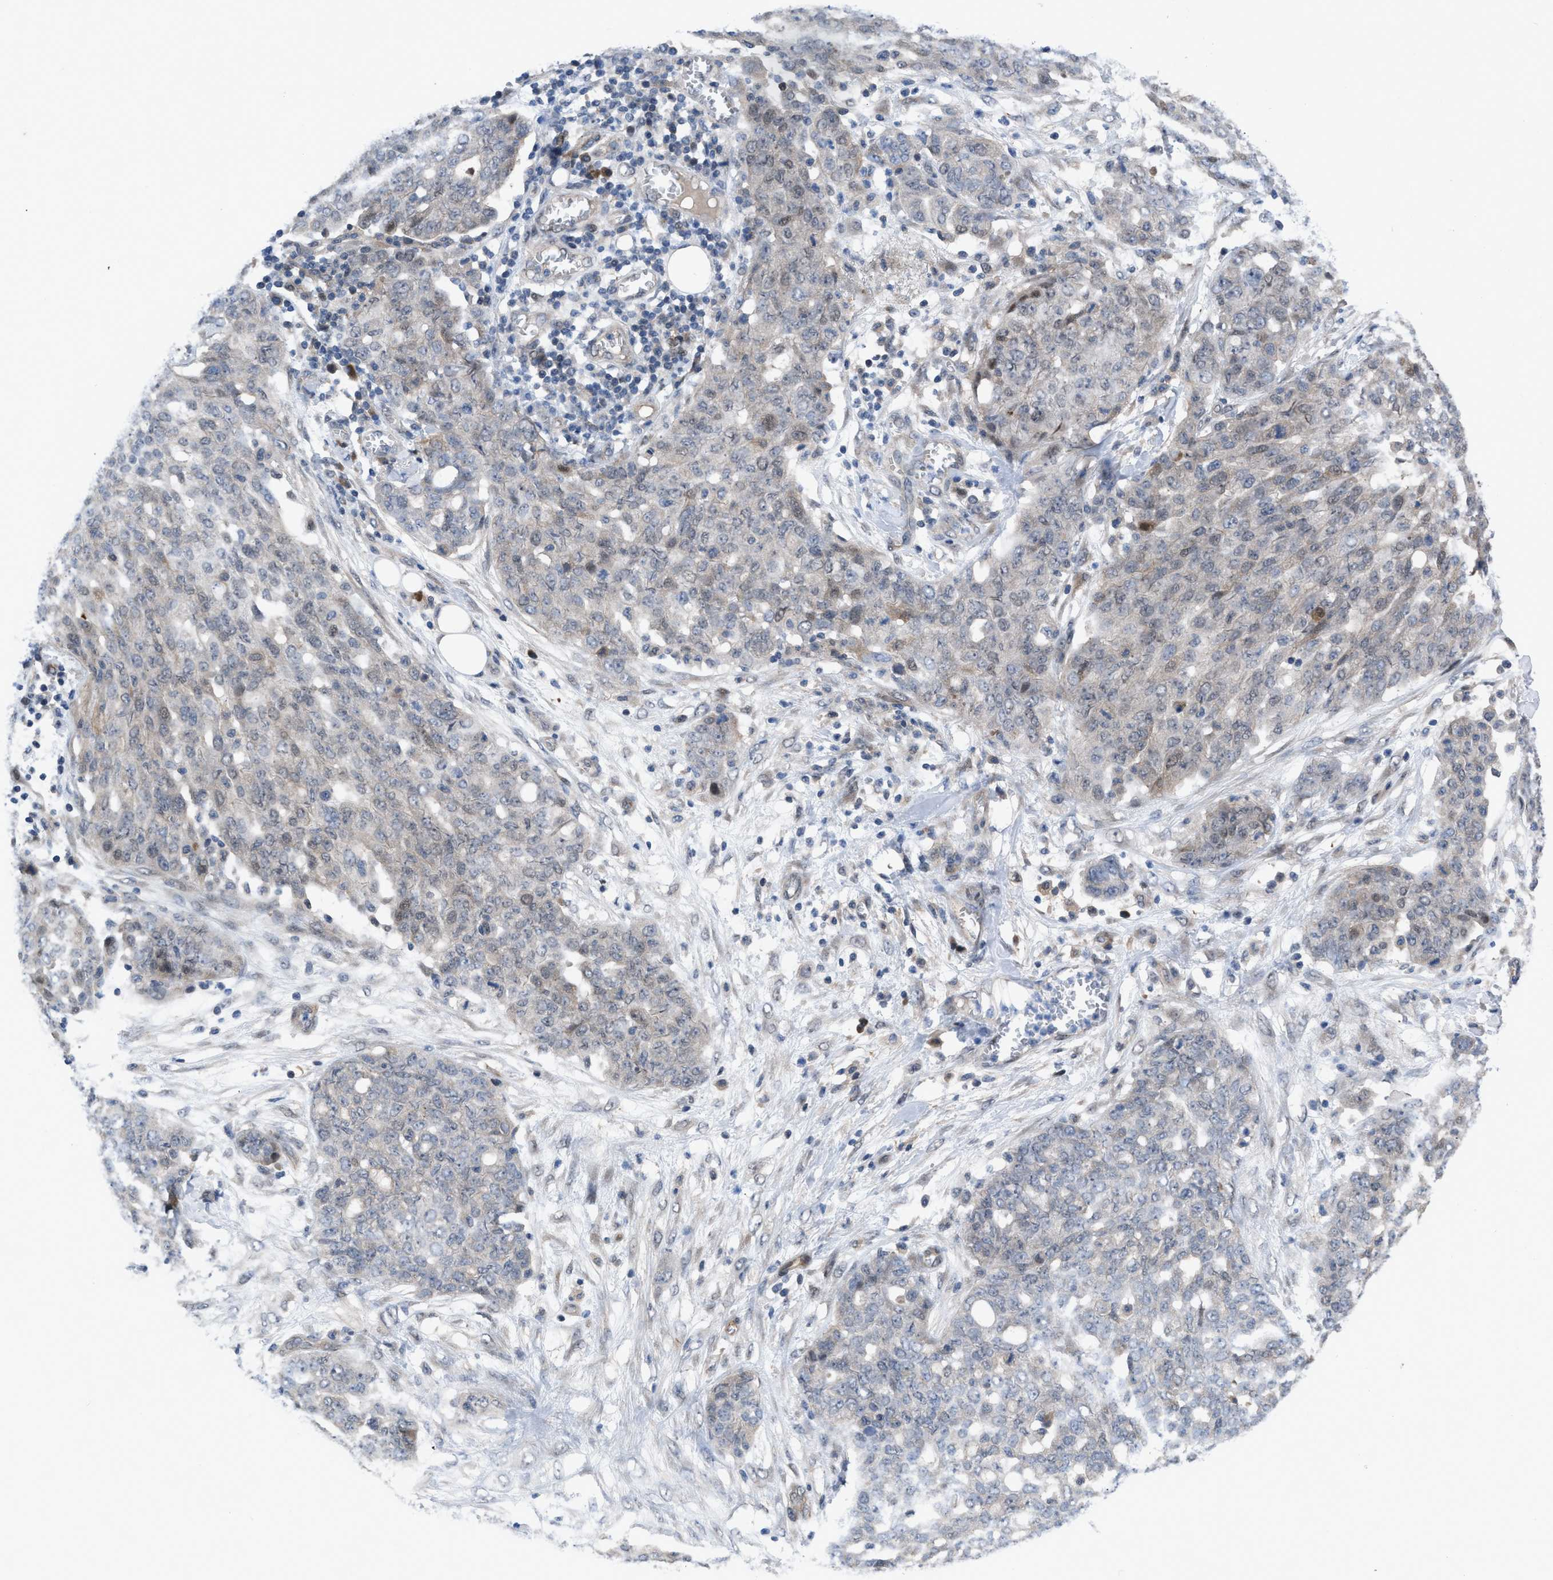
{"staining": {"intensity": "negative", "quantity": "none", "location": "none"}, "tissue": "ovarian cancer", "cell_type": "Tumor cells", "image_type": "cancer", "snomed": [{"axis": "morphology", "description": "Cystadenocarcinoma, serous, NOS"}, {"axis": "topography", "description": "Soft tissue"}, {"axis": "topography", "description": "Ovary"}], "caption": "Immunohistochemistry (IHC) micrograph of human ovarian cancer stained for a protein (brown), which displays no staining in tumor cells.", "gene": "IL17RE", "patient": {"sex": "female", "age": 57}}